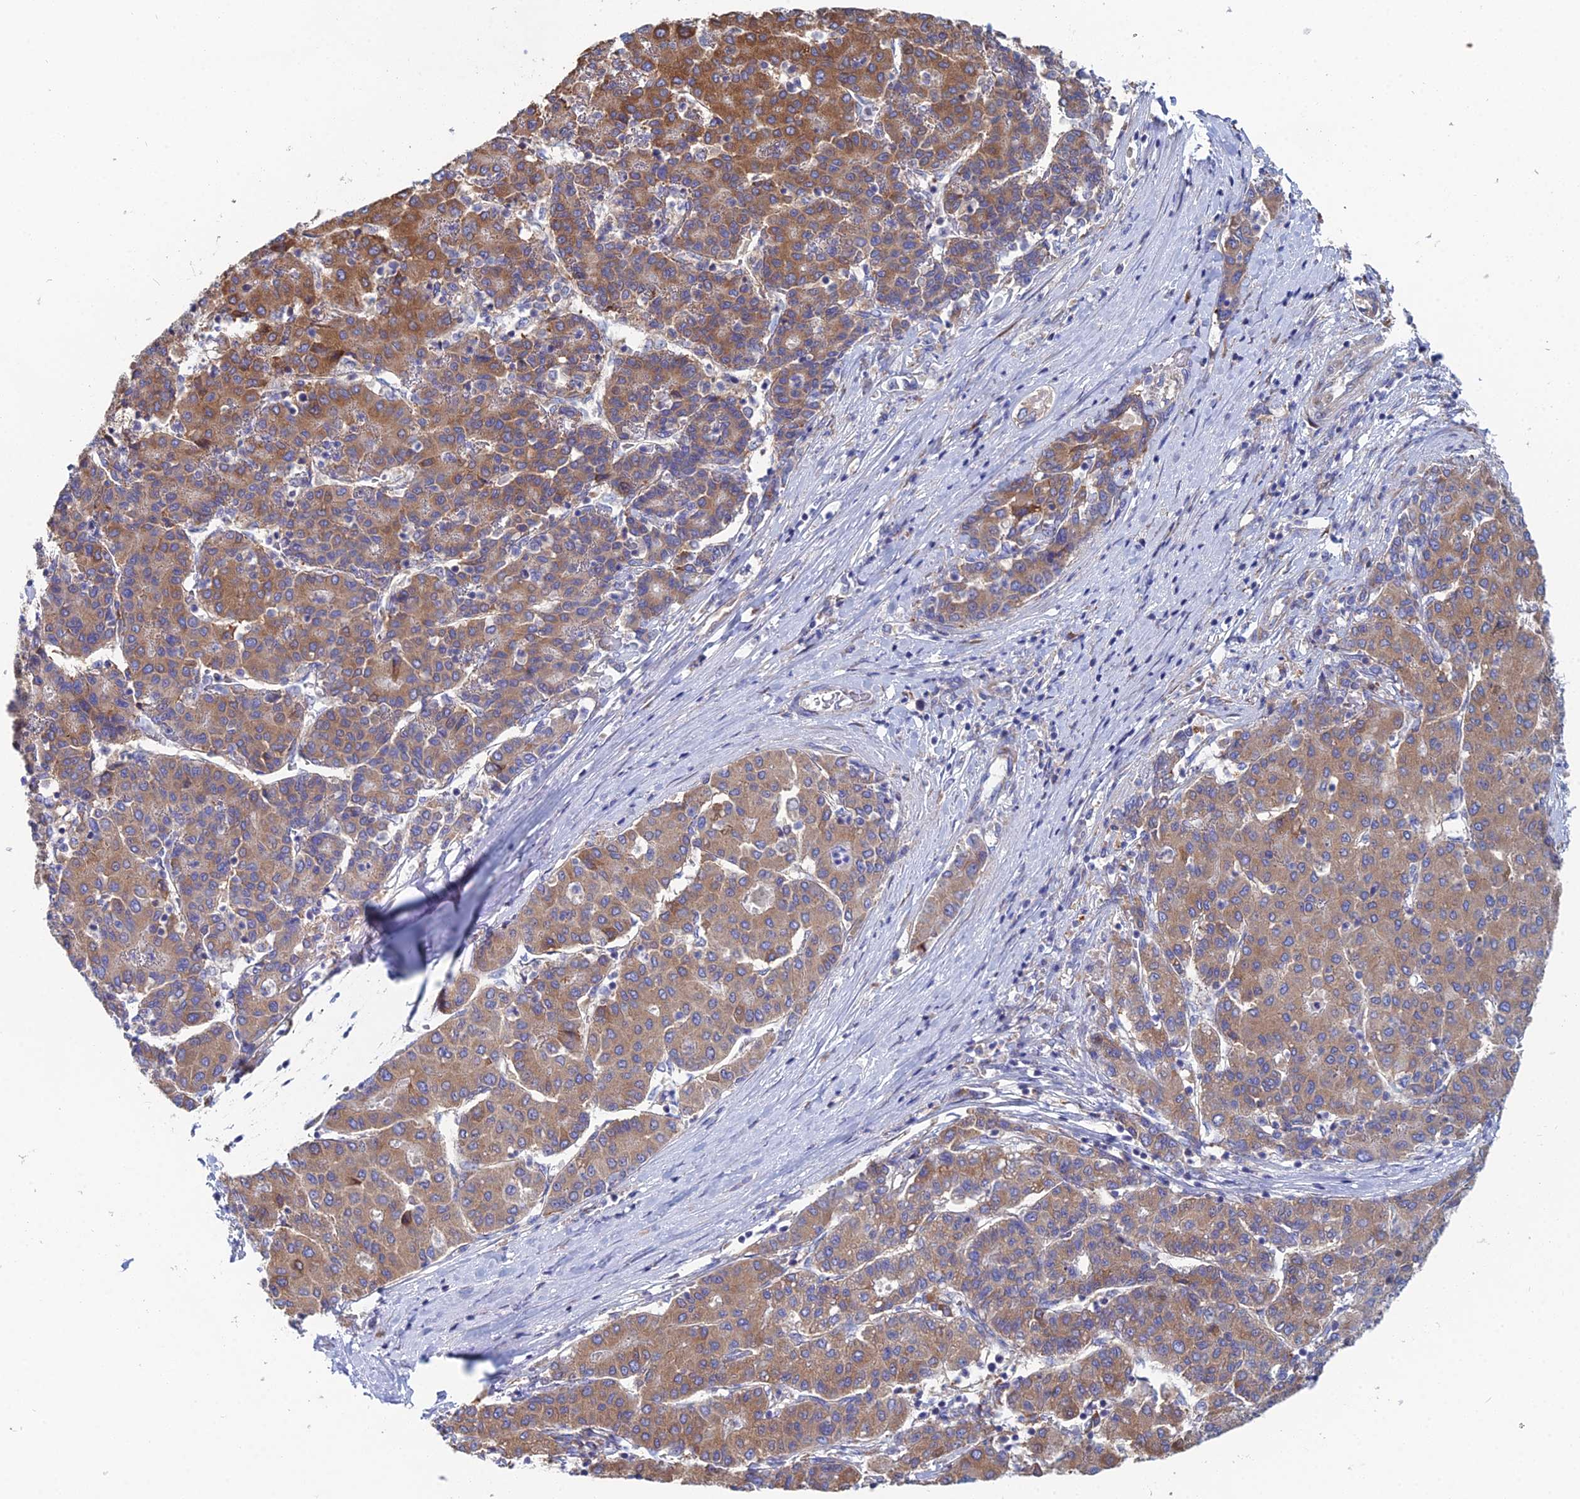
{"staining": {"intensity": "moderate", "quantity": "25%-75%", "location": "cytoplasmic/membranous"}, "tissue": "liver cancer", "cell_type": "Tumor cells", "image_type": "cancer", "snomed": [{"axis": "morphology", "description": "Carcinoma, Hepatocellular, NOS"}, {"axis": "topography", "description": "Liver"}], "caption": "Immunohistochemical staining of liver cancer displays medium levels of moderate cytoplasmic/membranous protein expression in about 25%-75% of tumor cells.", "gene": "CLCN3", "patient": {"sex": "male", "age": 65}}